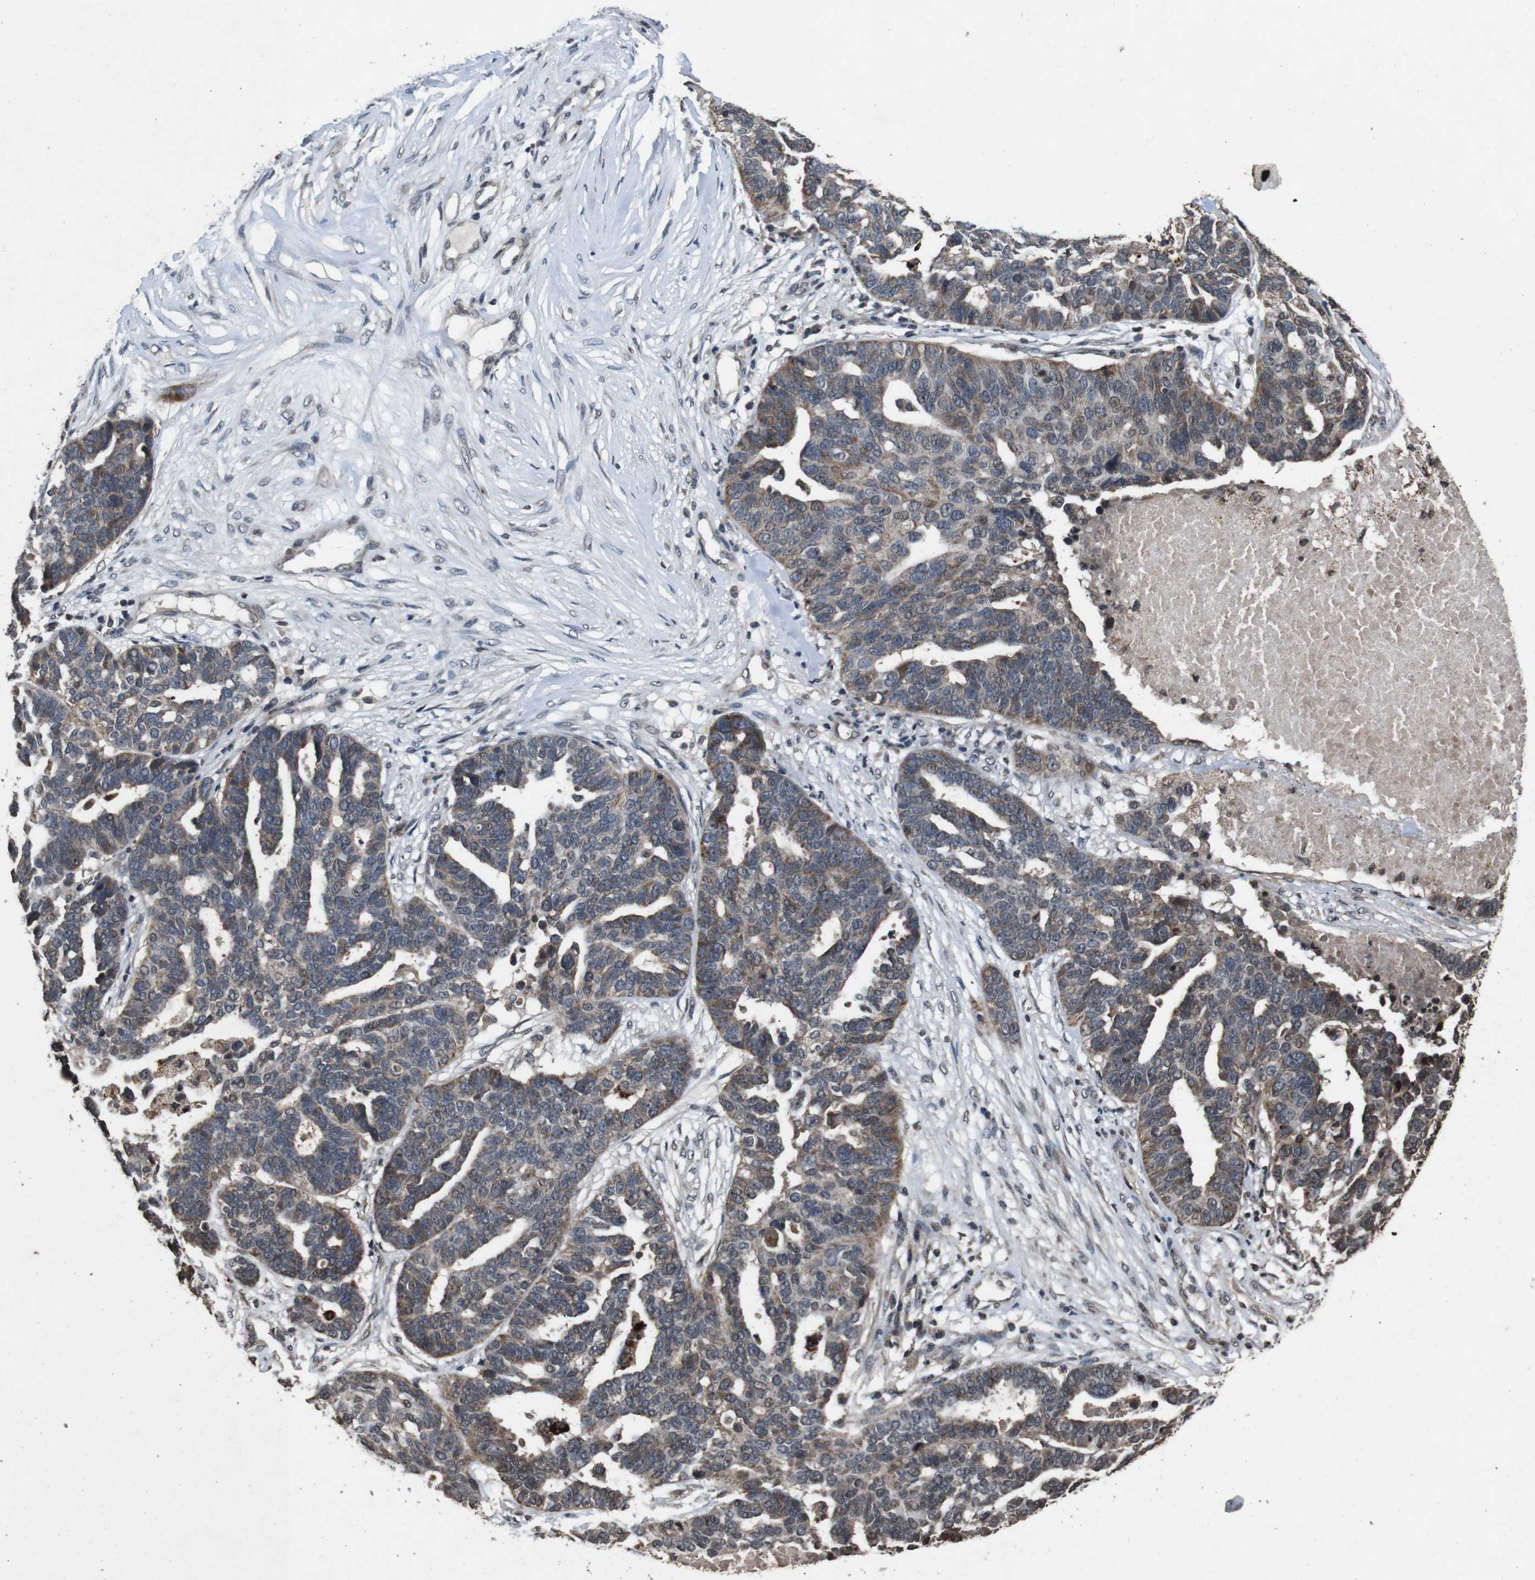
{"staining": {"intensity": "moderate", "quantity": ">75%", "location": "cytoplasmic/membranous"}, "tissue": "ovarian cancer", "cell_type": "Tumor cells", "image_type": "cancer", "snomed": [{"axis": "morphology", "description": "Cystadenocarcinoma, serous, NOS"}, {"axis": "topography", "description": "Ovary"}], "caption": "Moderate cytoplasmic/membranous staining is appreciated in approximately >75% of tumor cells in serous cystadenocarcinoma (ovarian).", "gene": "SORL1", "patient": {"sex": "female", "age": 59}}